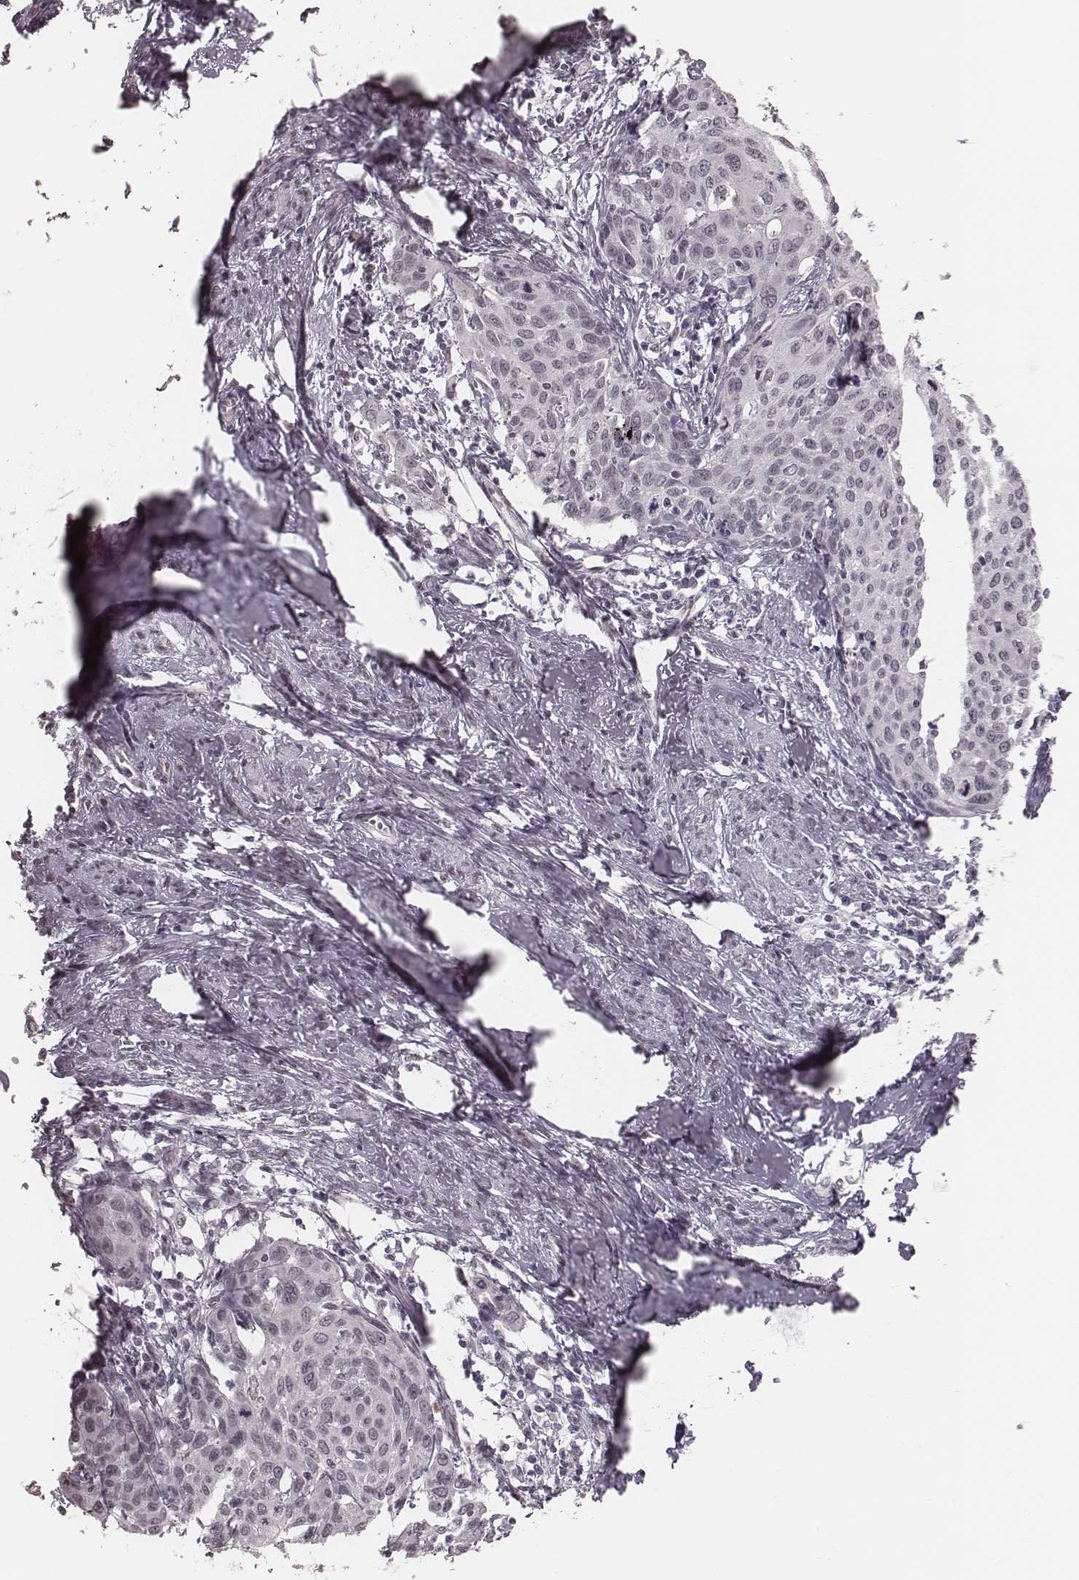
{"staining": {"intensity": "negative", "quantity": "none", "location": "none"}, "tissue": "cervical cancer", "cell_type": "Tumor cells", "image_type": "cancer", "snomed": [{"axis": "morphology", "description": "Squamous cell carcinoma, NOS"}, {"axis": "topography", "description": "Cervix"}], "caption": "The histopathology image exhibits no significant expression in tumor cells of cervical cancer.", "gene": "KITLG", "patient": {"sex": "female", "age": 62}}